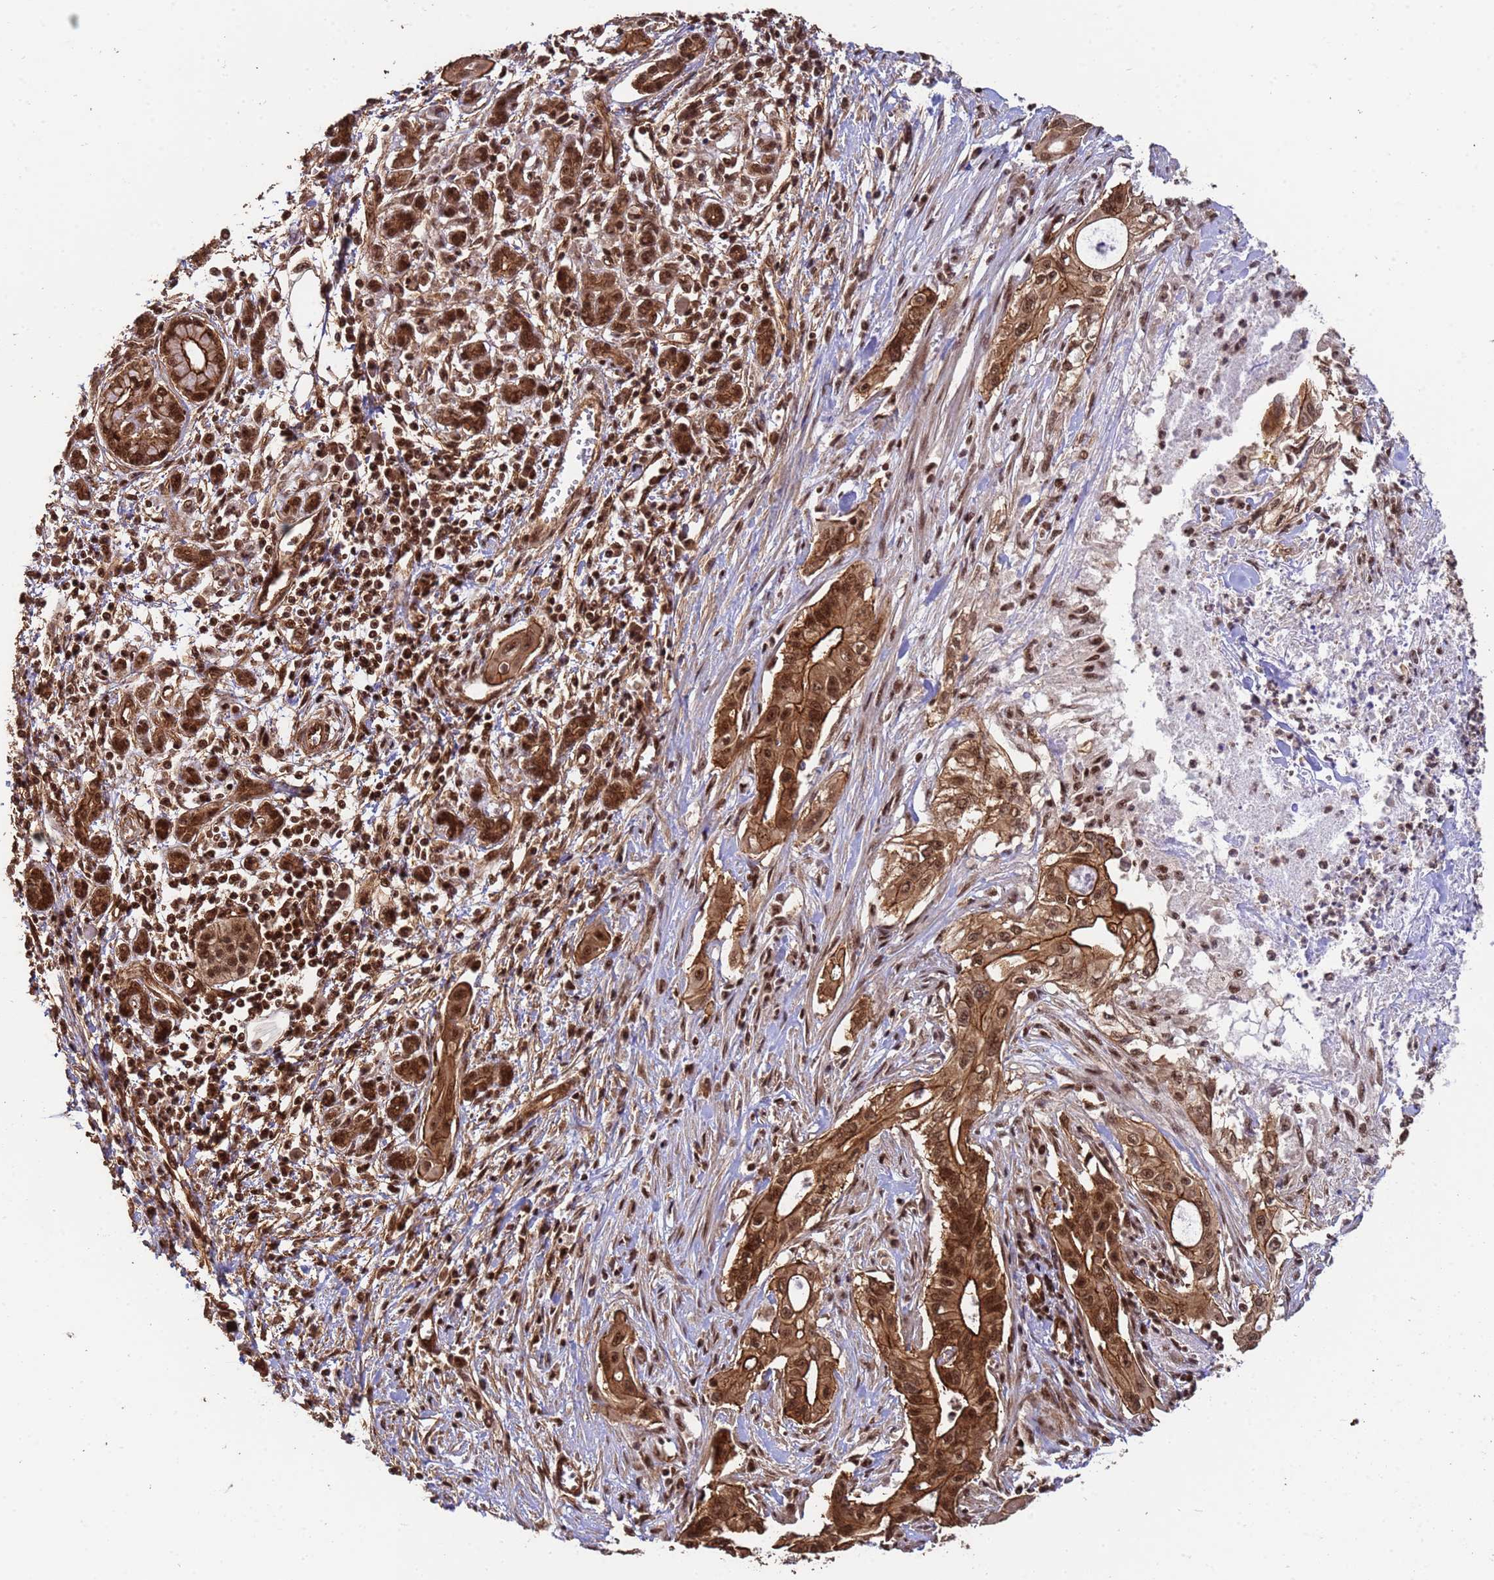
{"staining": {"intensity": "strong", "quantity": ">75%", "location": "cytoplasmic/membranous,nuclear"}, "tissue": "pancreatic cancer", "cell_type": "Tumor cells", "image_type": "cancer", "snomed": [{"axis": "morphology", "description": "Adenocarcinoma, NOS"}, {"axis": "topography", "description": "Pancreas"}], "caption": "The photomicrograph reveals a brown stain indicating the presence of a protein in the cytoplasmic/membranous and nuclear of tumor cells in pancreatic adenocarcinoma.", "gene": "SYF2", "patient": {"sex": "male", "age": 58}}